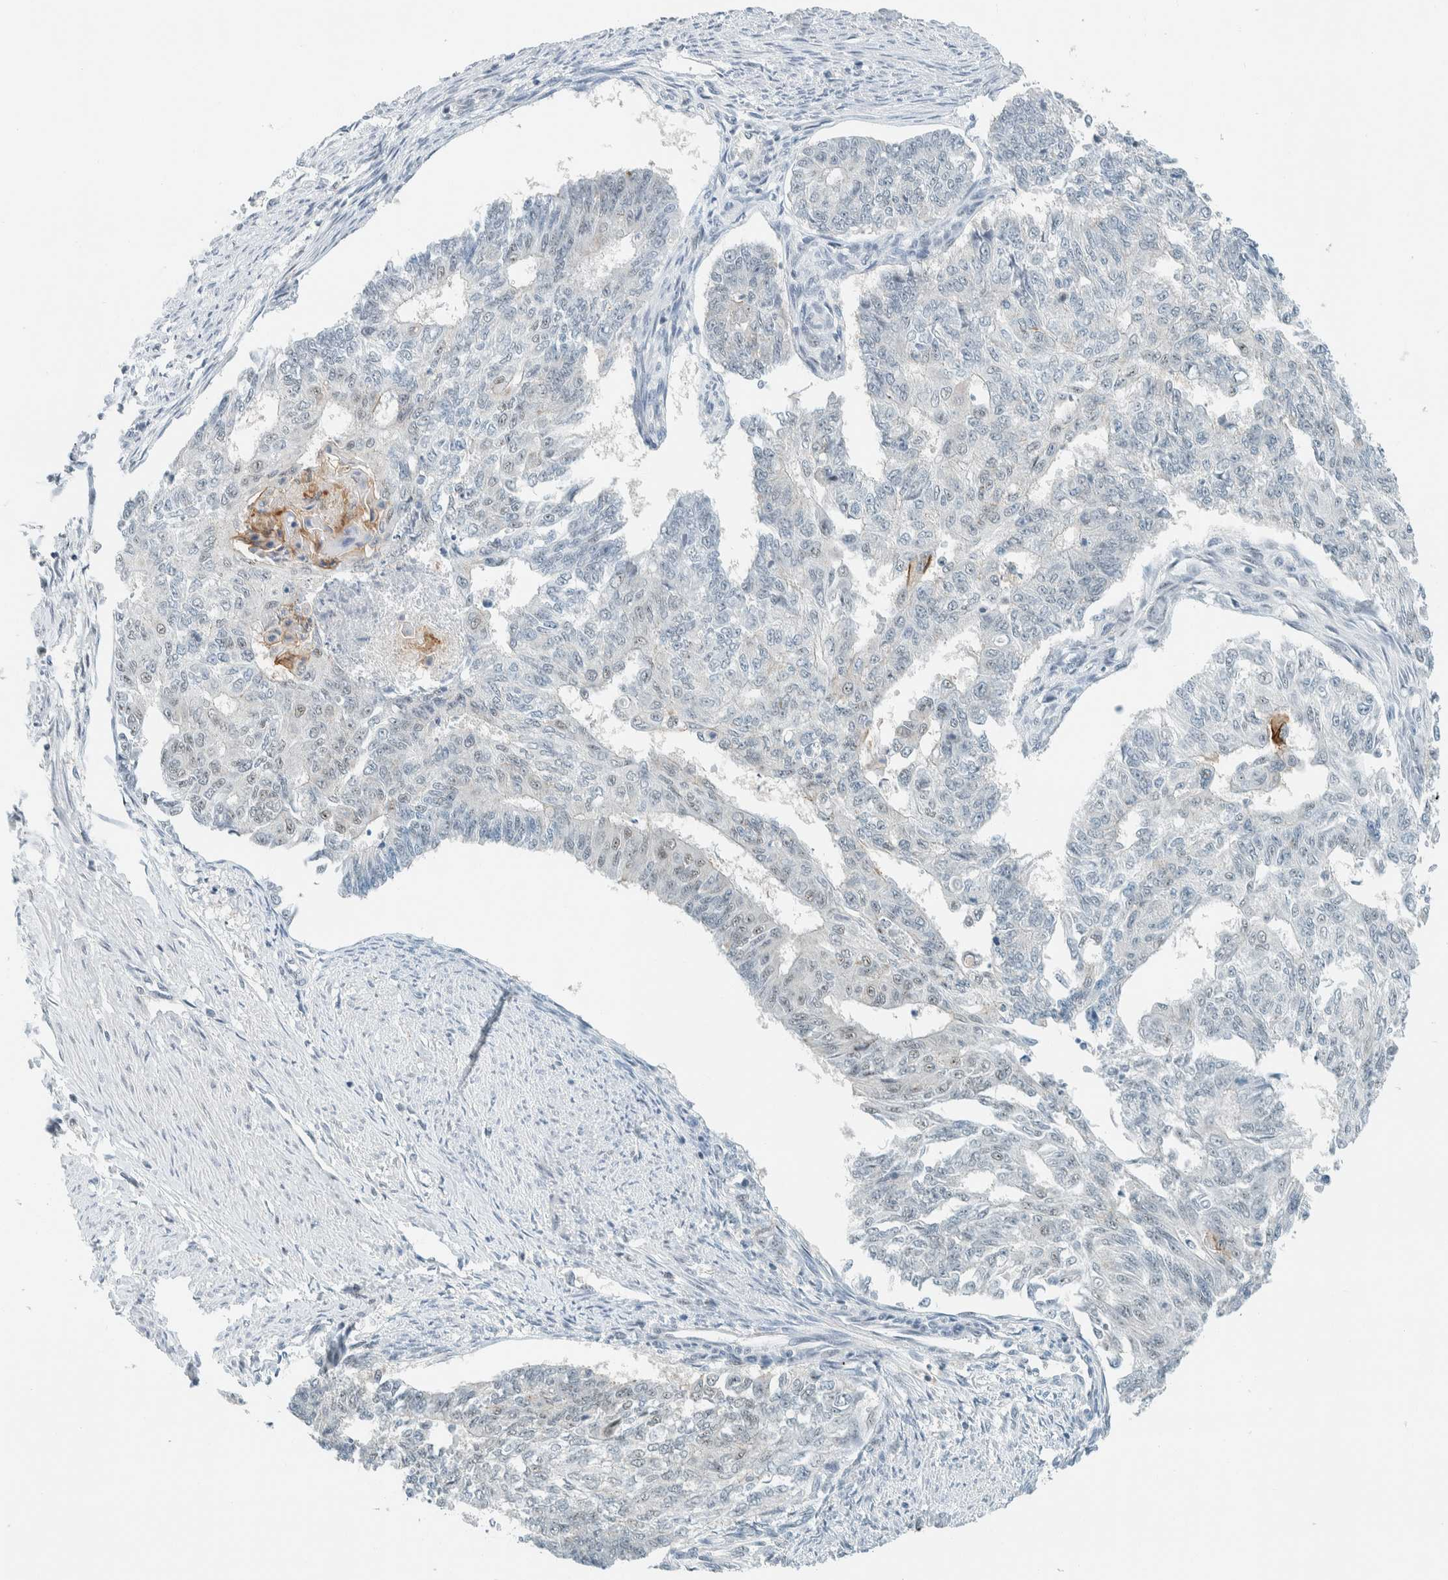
{"staining": {"intensity": "negative", "quantity": "none", "location": "none"}, "tissue": "endometrial cancer", "cell_type": "Tumor cells", "image_type": "cancer", "snomed": [{"axis": "morphology", "description": "Adenocarcinoma, NOS"}, {"axis": "topography", "description": "Endometrium"}], "caption": "This is an immunohistochemistry (IHC) histopathology image of endometrial cancer. There is no staining in tumor cells.", "gene": "CYSRT1", "patient": {"sex": "female", "age": 32}}